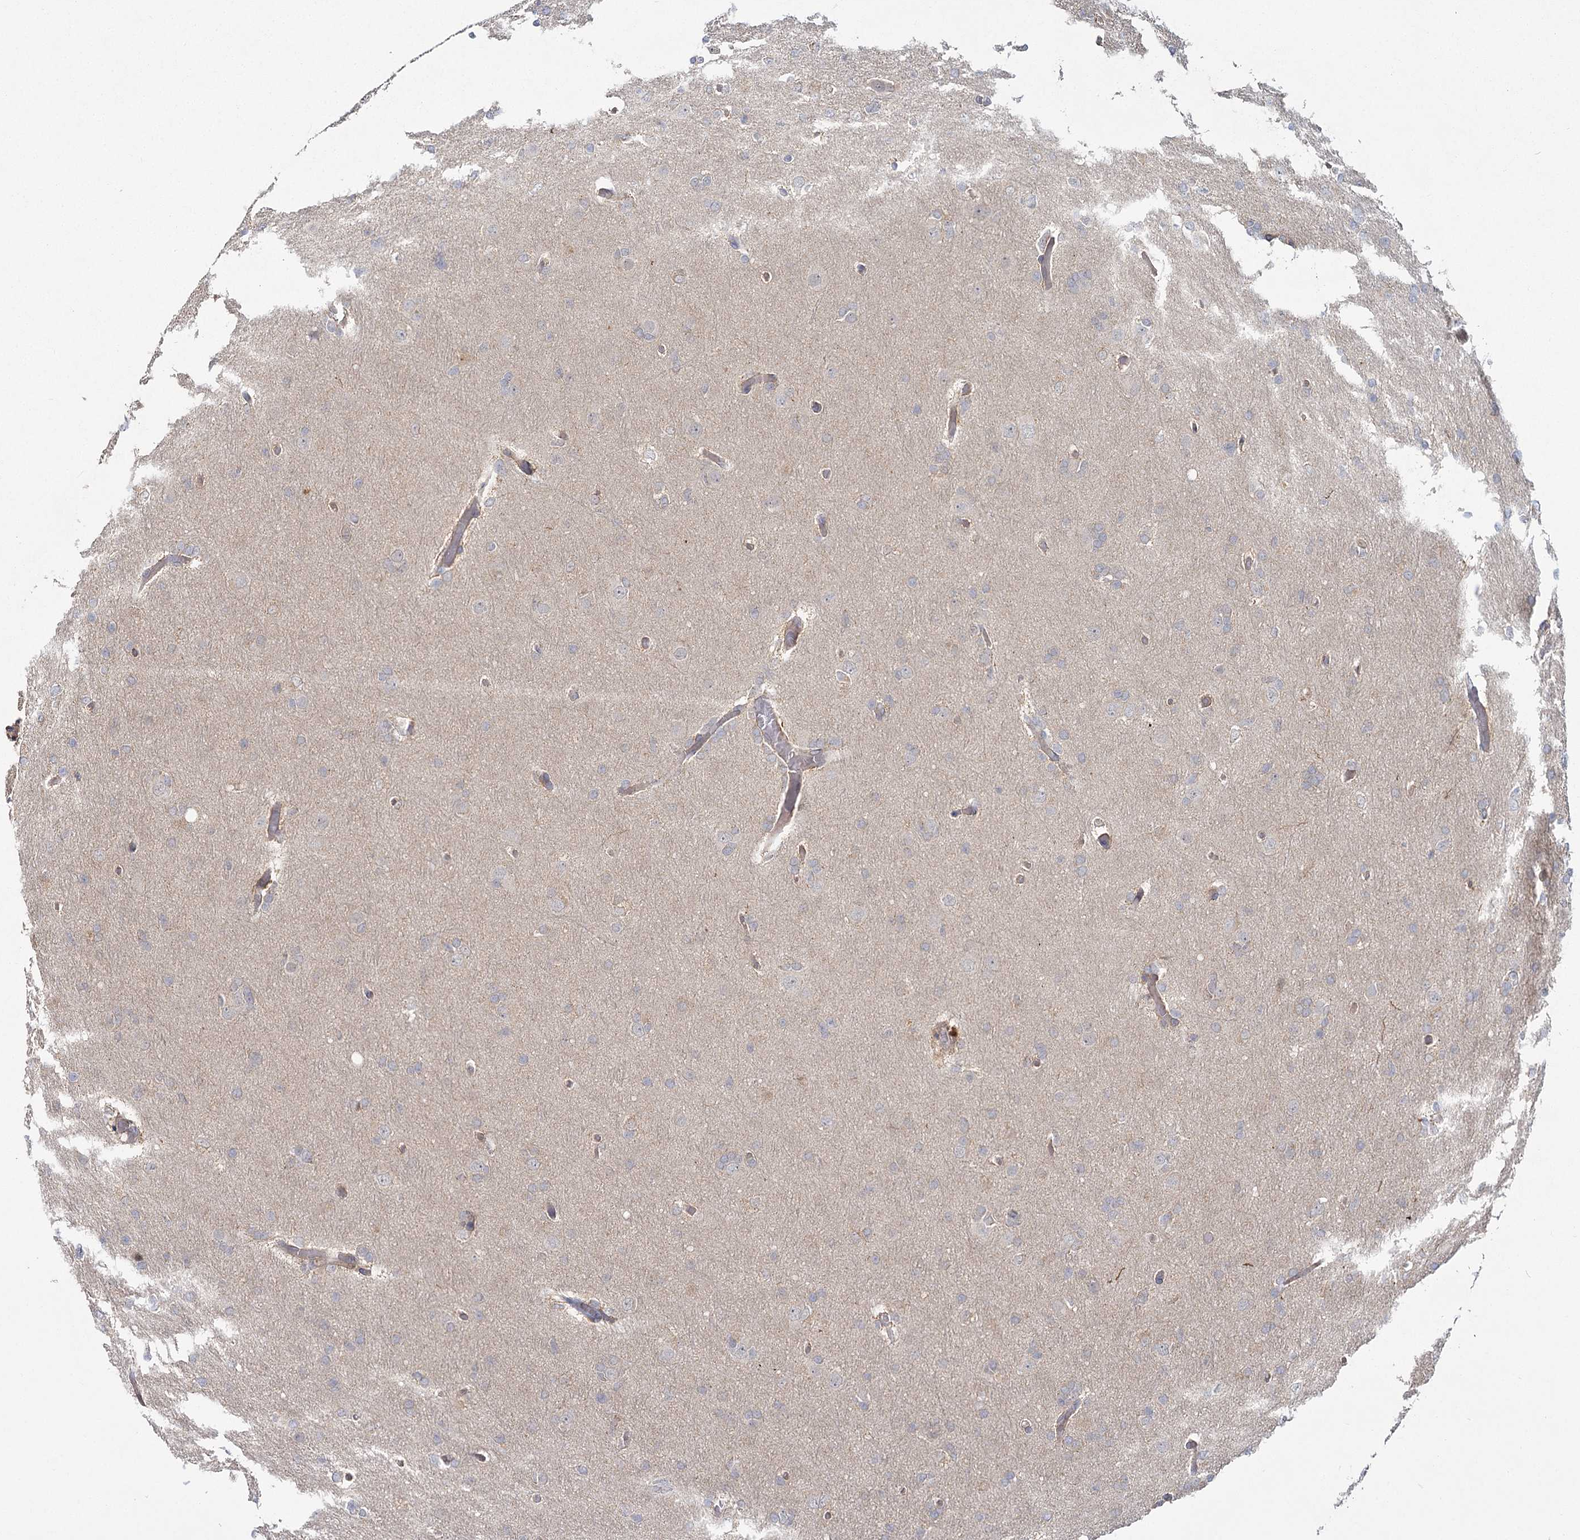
{"staining": {"intensity": "negative", "quantity": "none", "location": "none"}, "tissue": "glioma", "cell_type": "Tumor cells", "image_type": "cancer", "snomed": [{"axis": "morphology", "description": "Glioma, malignant, High grade"}, {"axis": "topography", "description": "Cerebral cortex"}], "caption": "This is an immunohistochemistry (IHC) micrograph of malignant glioma (high-grade). There is no staining in tumor cells.", "gene": "TBC1D9B", "patient": {"sex": "female", "age": 36}}